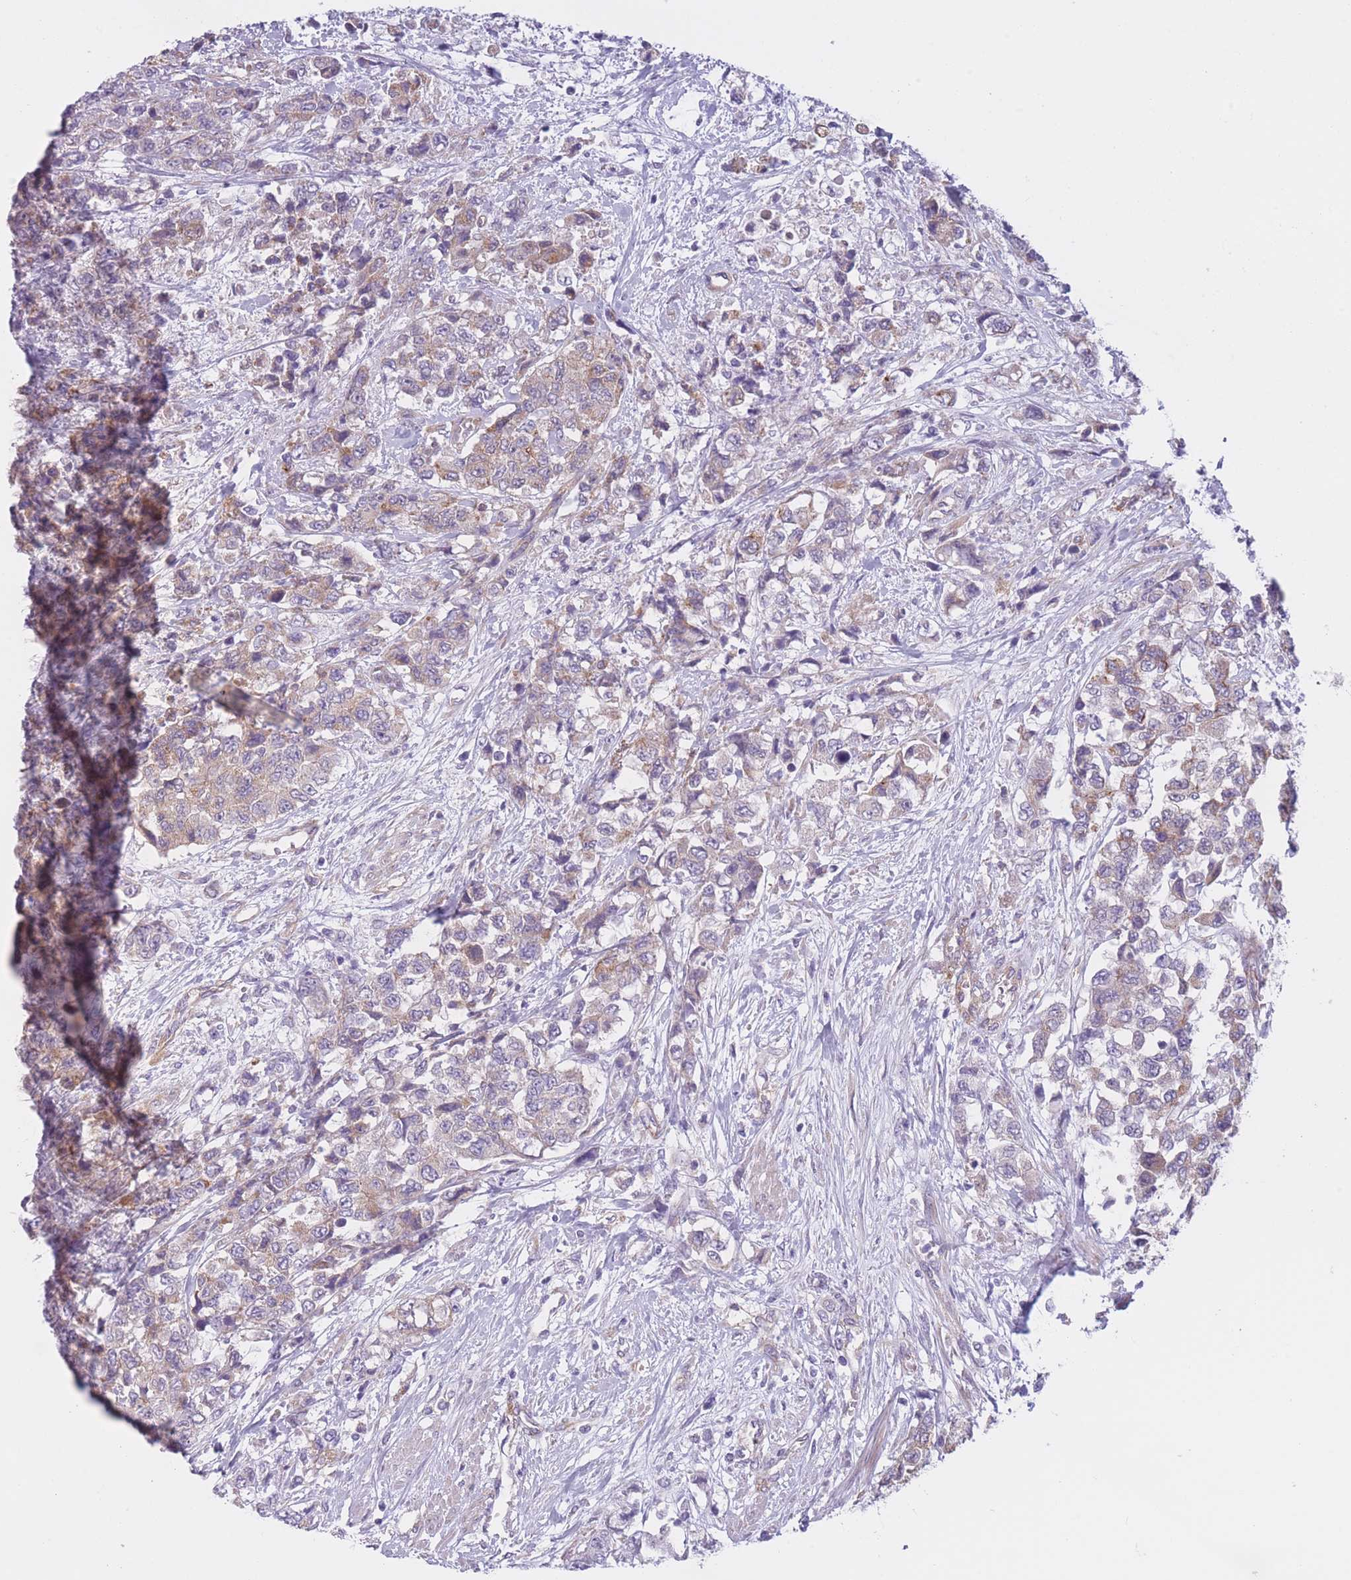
{"staining": {"intensity": "moderate", "quantity": "<25%", "location": "cytoplasmic/membranous"}, "tissue": "urothelial cancer", "cell_type": "Tumor cells", "image_type": "cancer", "snomed": [{"axis": "morphology", "description": "Urothelial carcinoma, High grade"}, {"axis": "topography", "description": "Urinary bladder"}], "caption": "Tumor cells demonstrate moderate cytoplasmic/membranous positivity in about <25% of cells in urothelial cancer.", "gene": "SERPINB3", "patient": {"sex": "female", "age": 78}}